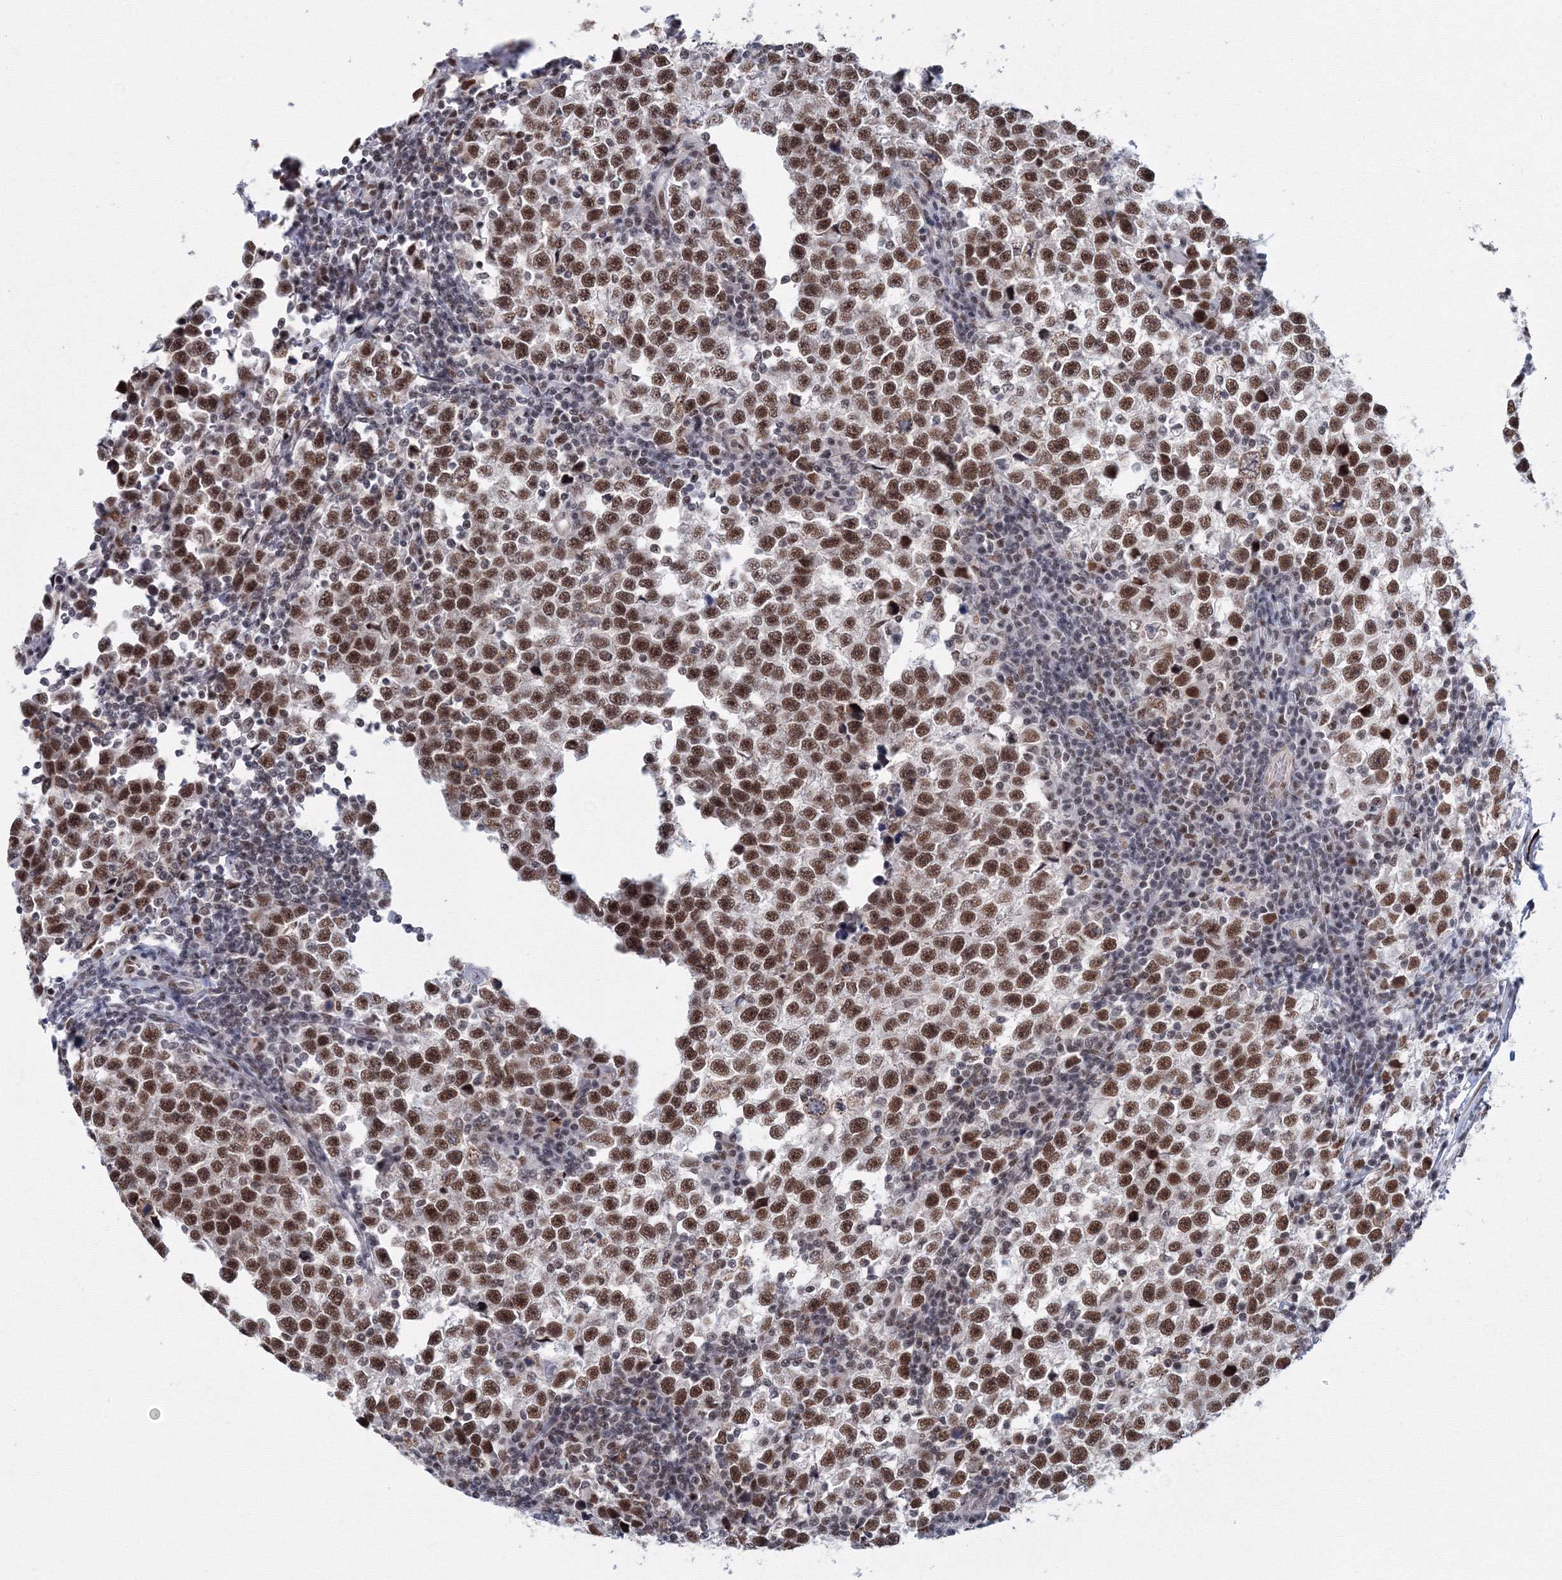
{"staining": {"intensity": "moderate", "quantity": ">75%", "location": "nuclear"}, "tissue": "testis cancer", "cell_type": "Tumor cells", "image_type": "cancer", "snomed": [{"axis": "morphology", "description": "Normal tissue, NOS"}, {"axis": "morphology", "description": "Seminoma, NOS"}, {"axis": "topography", "description": "Testis"}], "caption": "Approximately >75% of tumor cells in human testis cancer (seminoma) demonstrate moderate nuclear protein staining as visualized by brown immunohistochemical staining.", "gene": "SF3B6", "patient": {"sex": "male", "age": 43}}